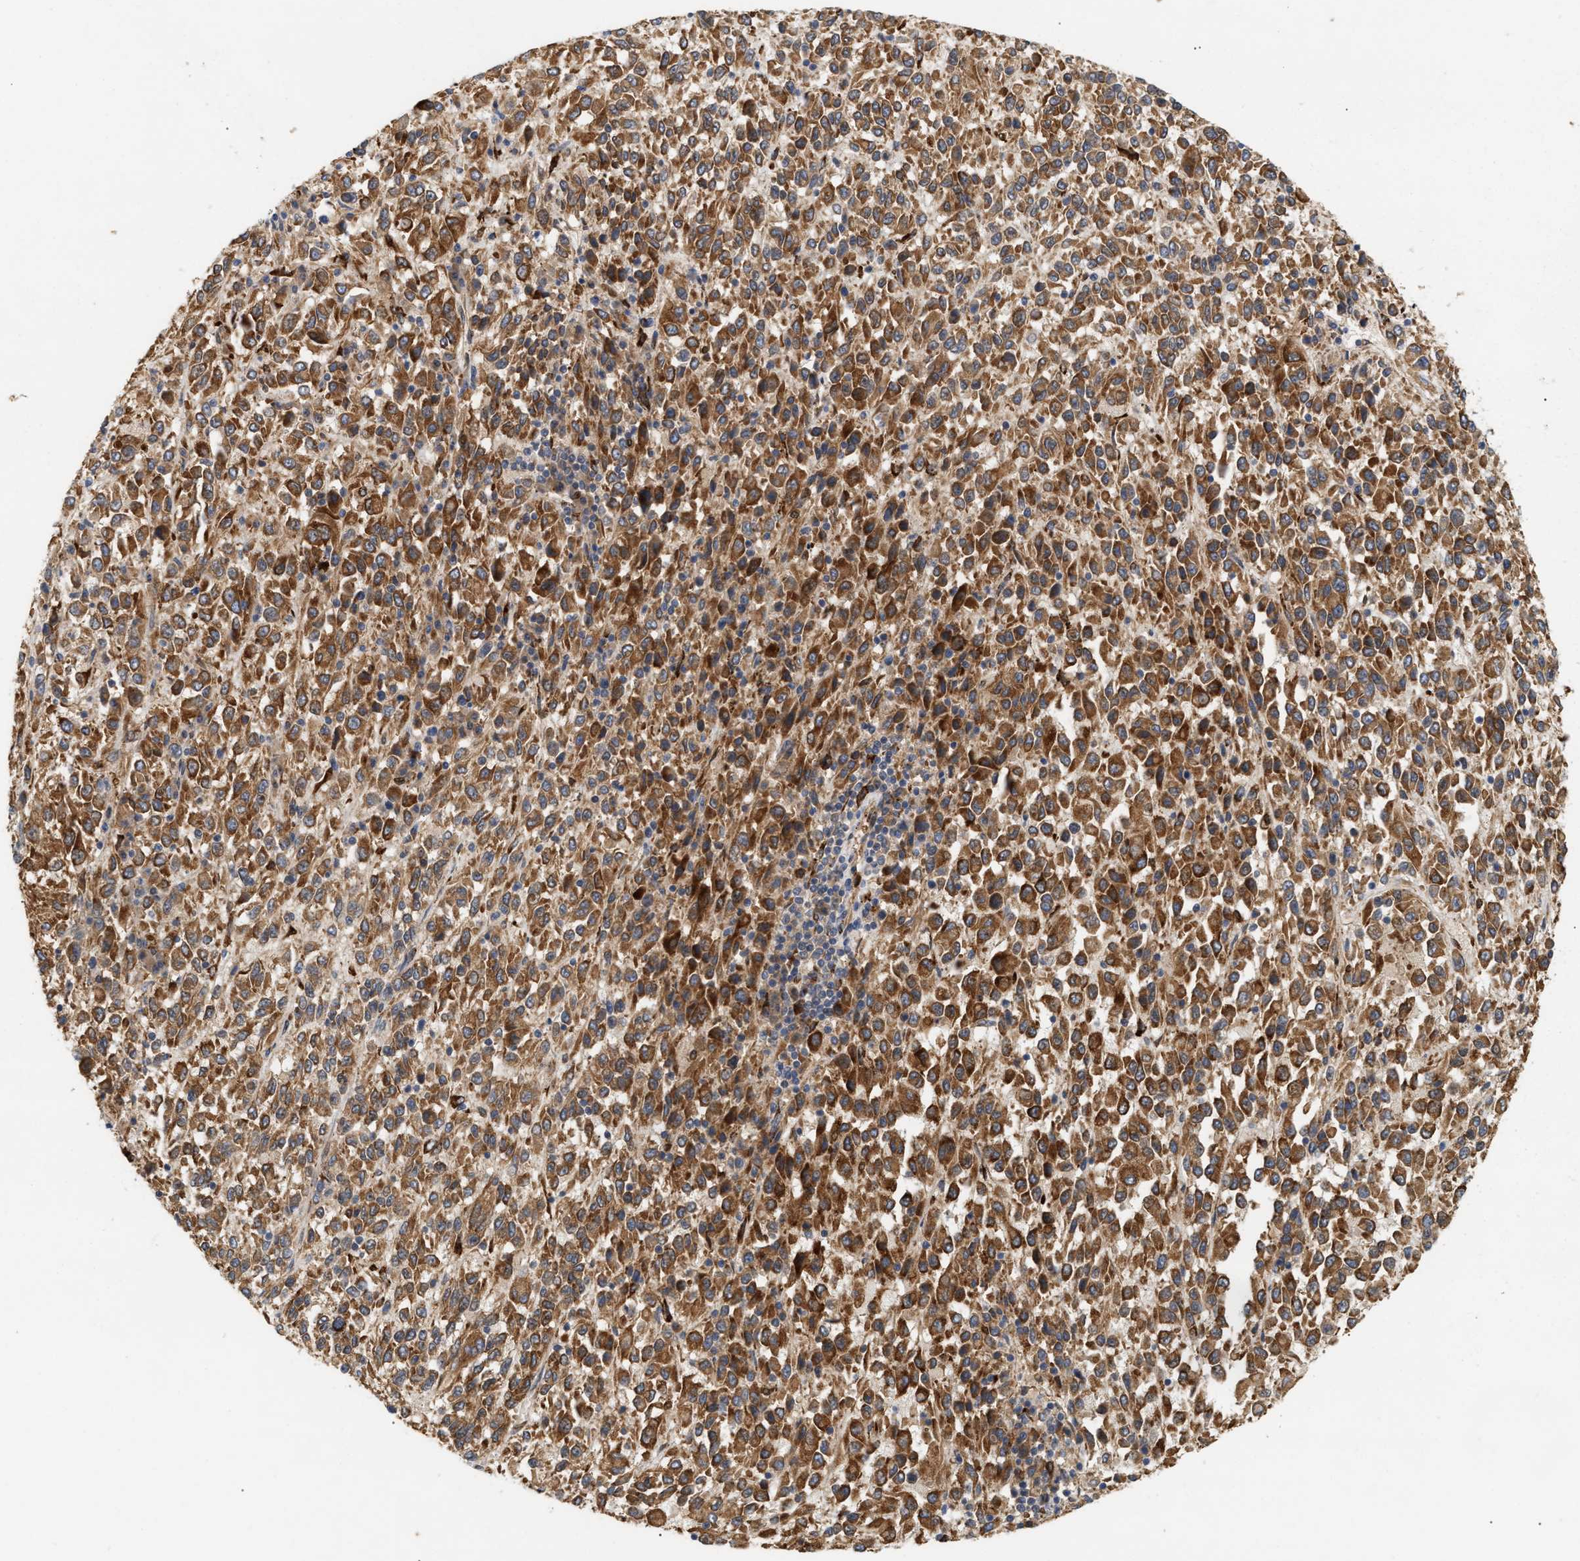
{"staining": {"intensity": "moderate", "quantity": ">75%", "location": "cytoplasmic/membranous"}, "tissue": "melanoma", "cell_type": "Tumor cells", "image_type": "cancer", "snomed": [{"axis": "morphology", "description": "Malignant melanoma, Metastatic site"}, {"axis": "topography", "description": "Lung"}], "caption": "Moderate cytoplasmic/membranous protein expression is seen in about >75% of tumor cells in melanoma.", "gene": "PLCD1", "patient": {"sex": "male", "age": 64}}